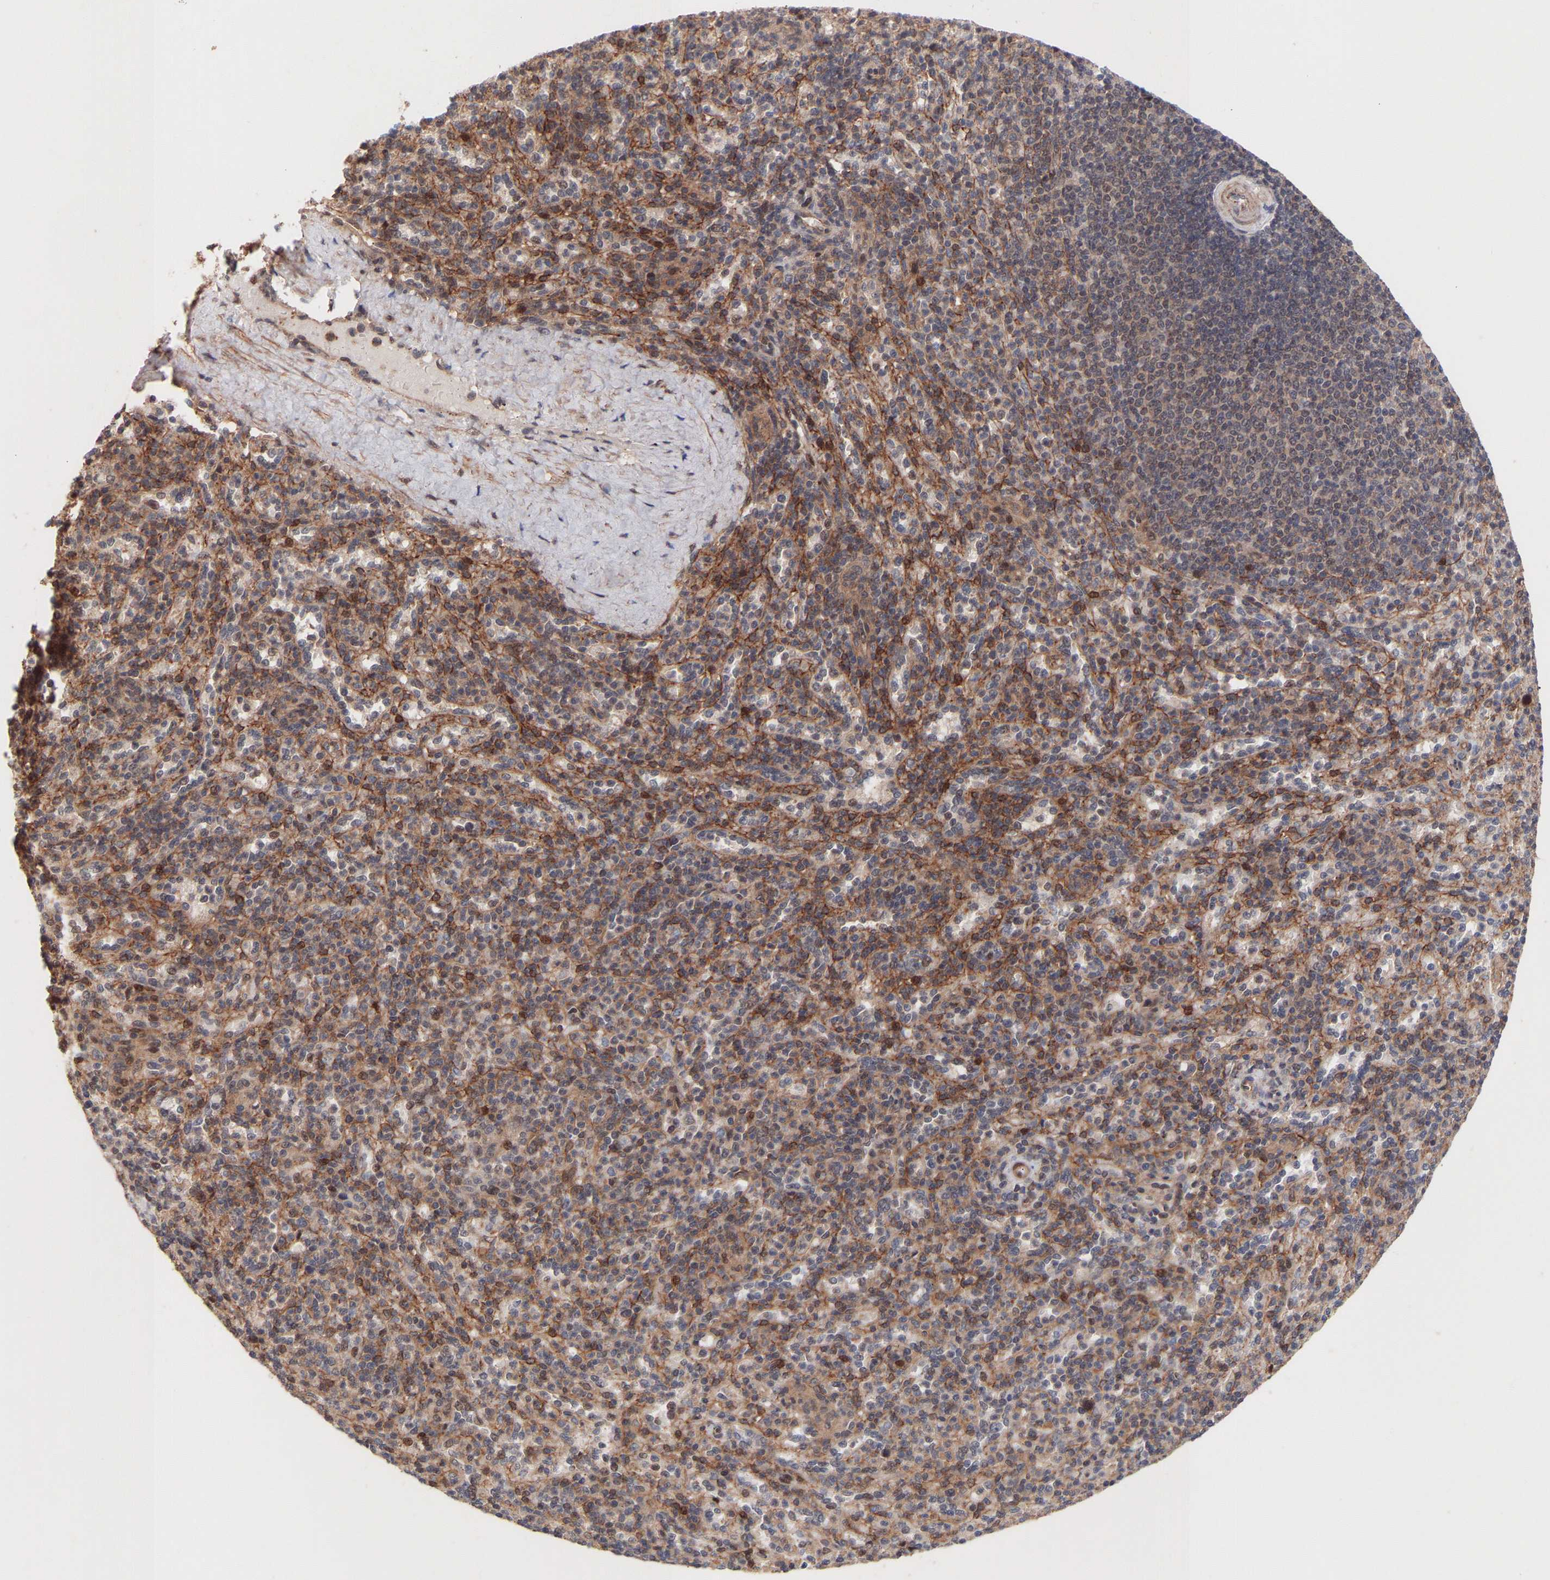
{"staining": {"intensity": "moderate", "quantity": ">75%", "location": "cytoplasmic/membranous"}, "tissue": "spleen", "cell_type": "Cells in red pulp", "image_type": "normal", "snomed": [{"axis": "morphology", "description": "Normal tissue, NOS"}, {"axis": "topography", "description": "Spleen"}], "caption": "Immunohistochemistry photomicrograph of benign spleen: spleen stained using immunohistochemistry (IHC) exhibits medium levels of moderate protein expression localized specifically in the cytoplasmic/membranous of cells in red pulp, appearing as a cytoplasmic/membranous brown color.", "gene": "PDLIM5", "patient": {"sex": "male", "age": 36}}